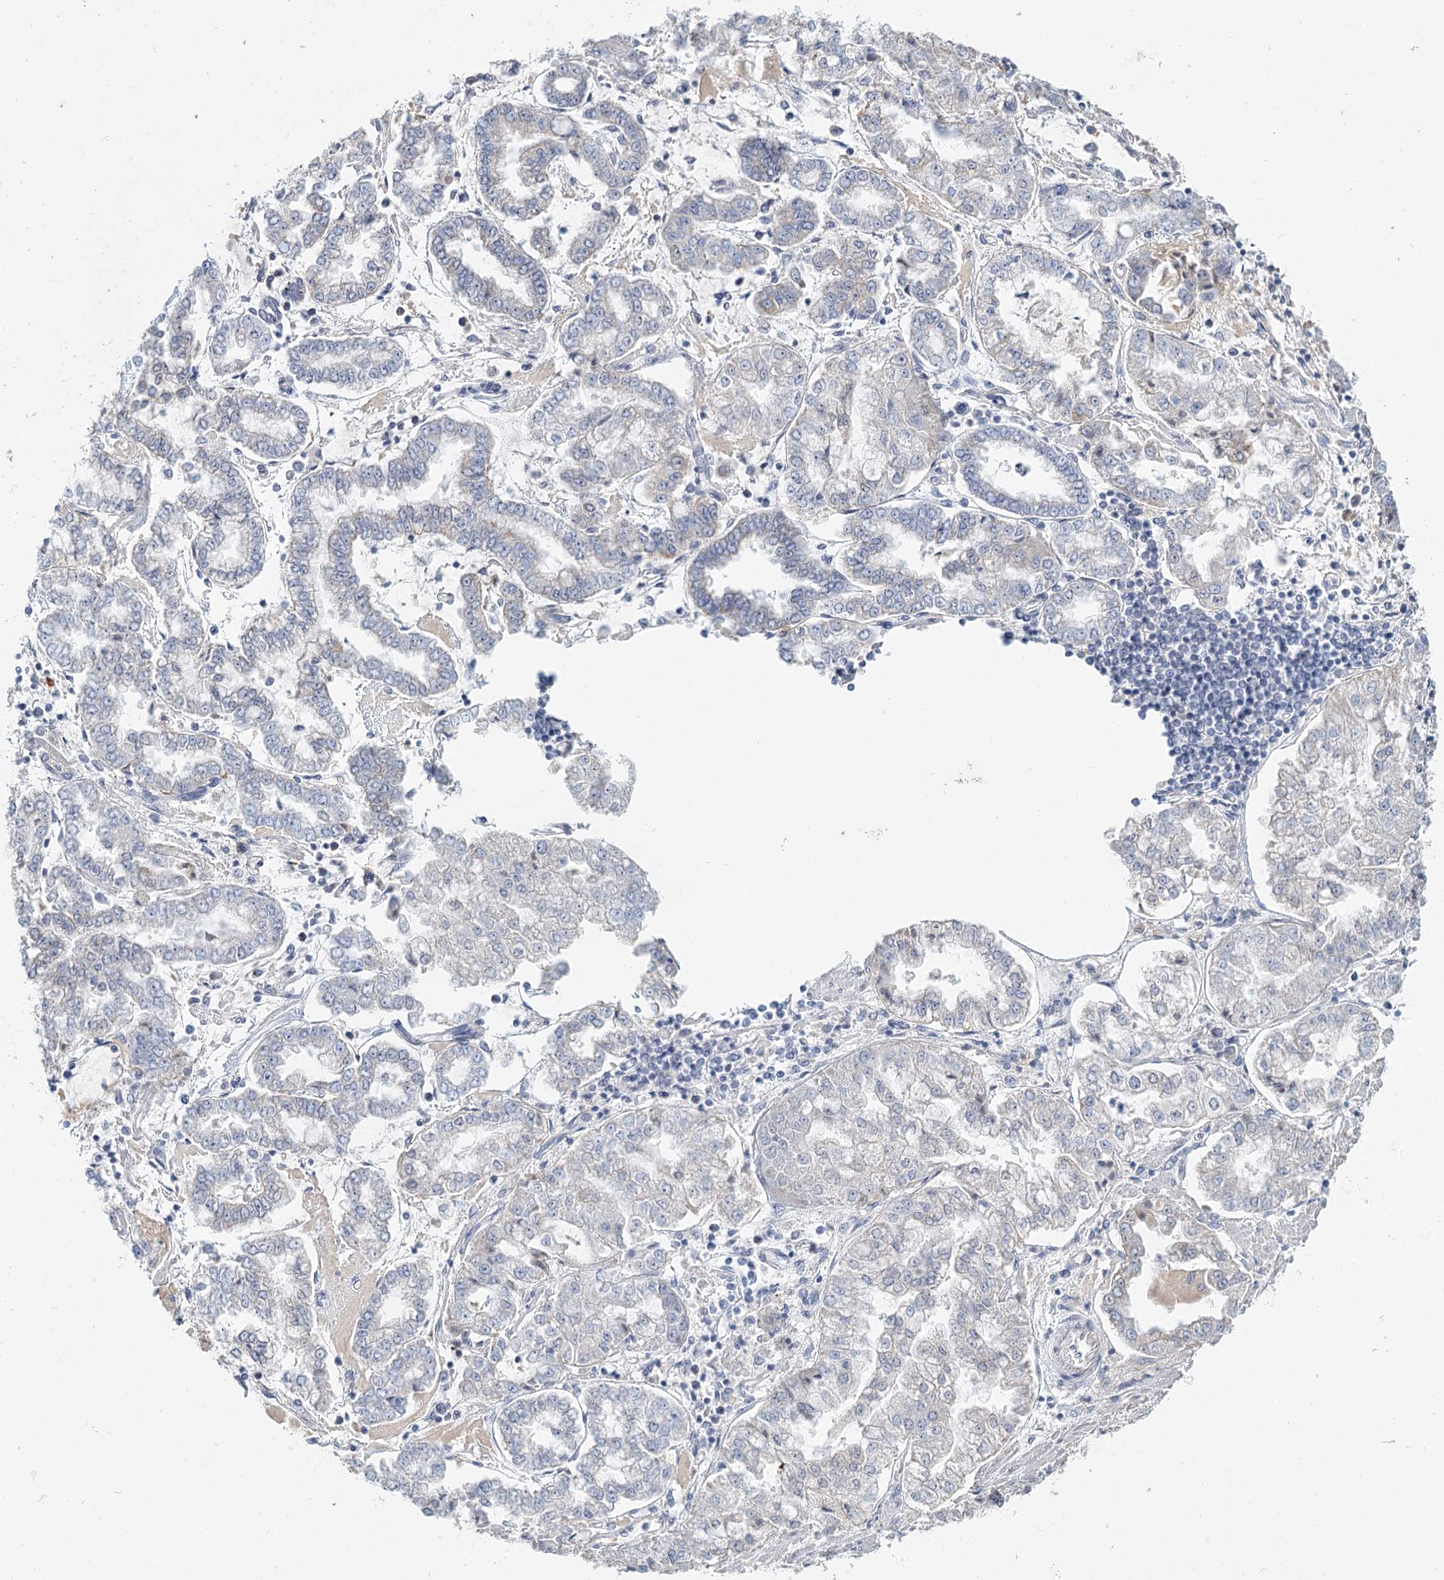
{"staining": {"intensity": "negative", "quantity": "none", "location": "none"}, "tissue": "stomach cancer", "cell_type": "Tumor cells", "image_type": "cancer", "snomed": [{"axis": "morphology", "description": "Adenocarcinoma, NOS"}, {"axis": "topography", "description": "Stomach"}], "caption": "Tumor cells show no significant staining in adenocarcinoma (stomach).", "gene": "ARHGAP44", "patient": {"sex": "male", "age": 76}}